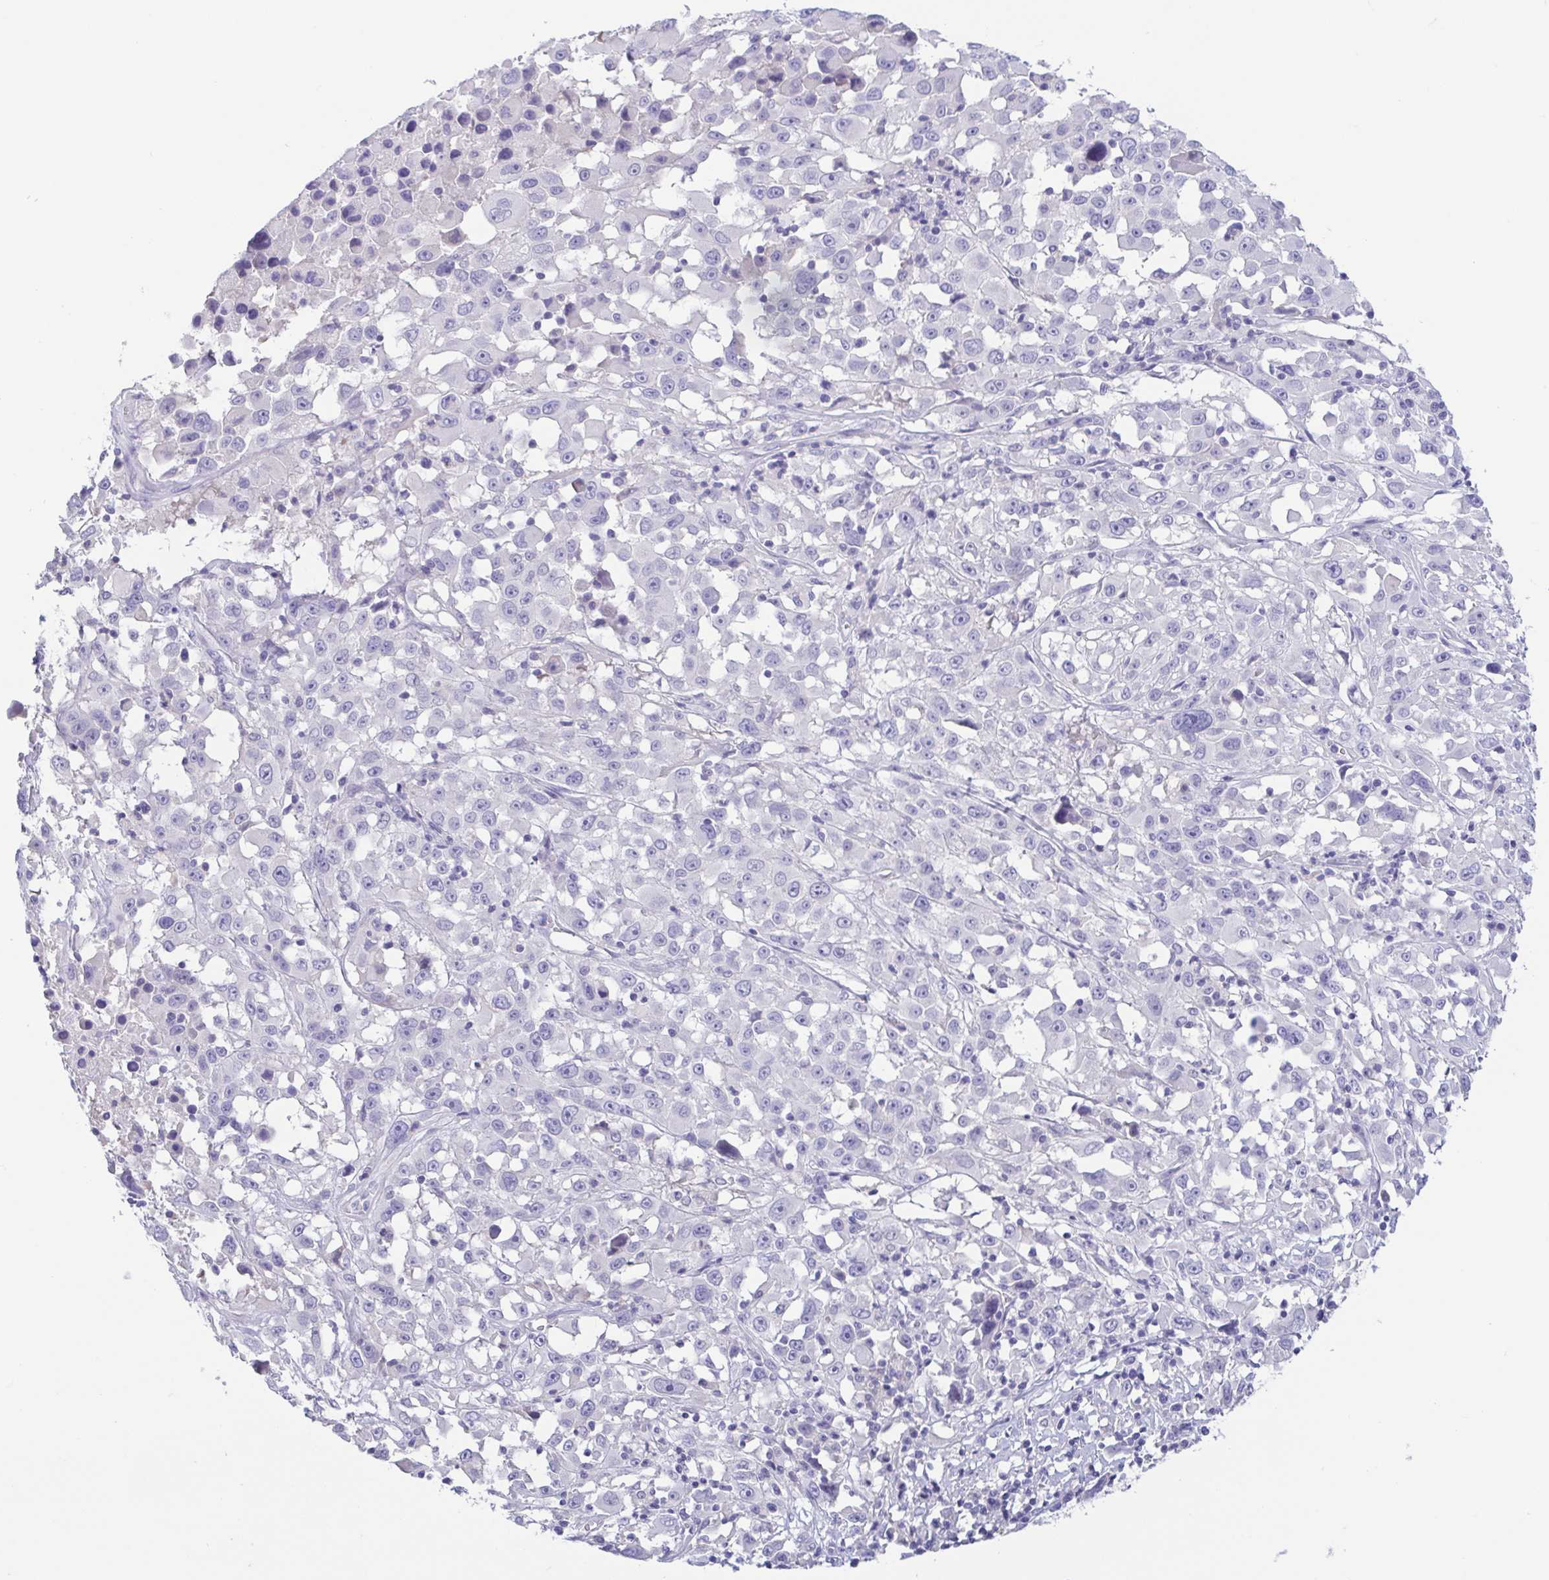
{"staining": {"intensity": "negative", "quantity": "none", "location": "none"}, "tissue": "melanoma", "cell_type": "Tumor cells", "image_type": "cancer", "snomed": [{"axis": "morphology", "description": "Malignant melanoma, Metastatic site"}, {"axis": "topography", "description": "Soft tissue"}], "caption": "IHC histopathology image of neoplastic tissue: human melanoma stained with DAB demonstrates no significant protein expression in tumor cells. Brightfield microscopy of immunohistochemistry stained with DAB (3,3'-diaminobenzidine) (brown) and hematoxylin (blue), captured at high magnification.", "gene": "TREH", "patient": {"sex": "male", "age": 50}}